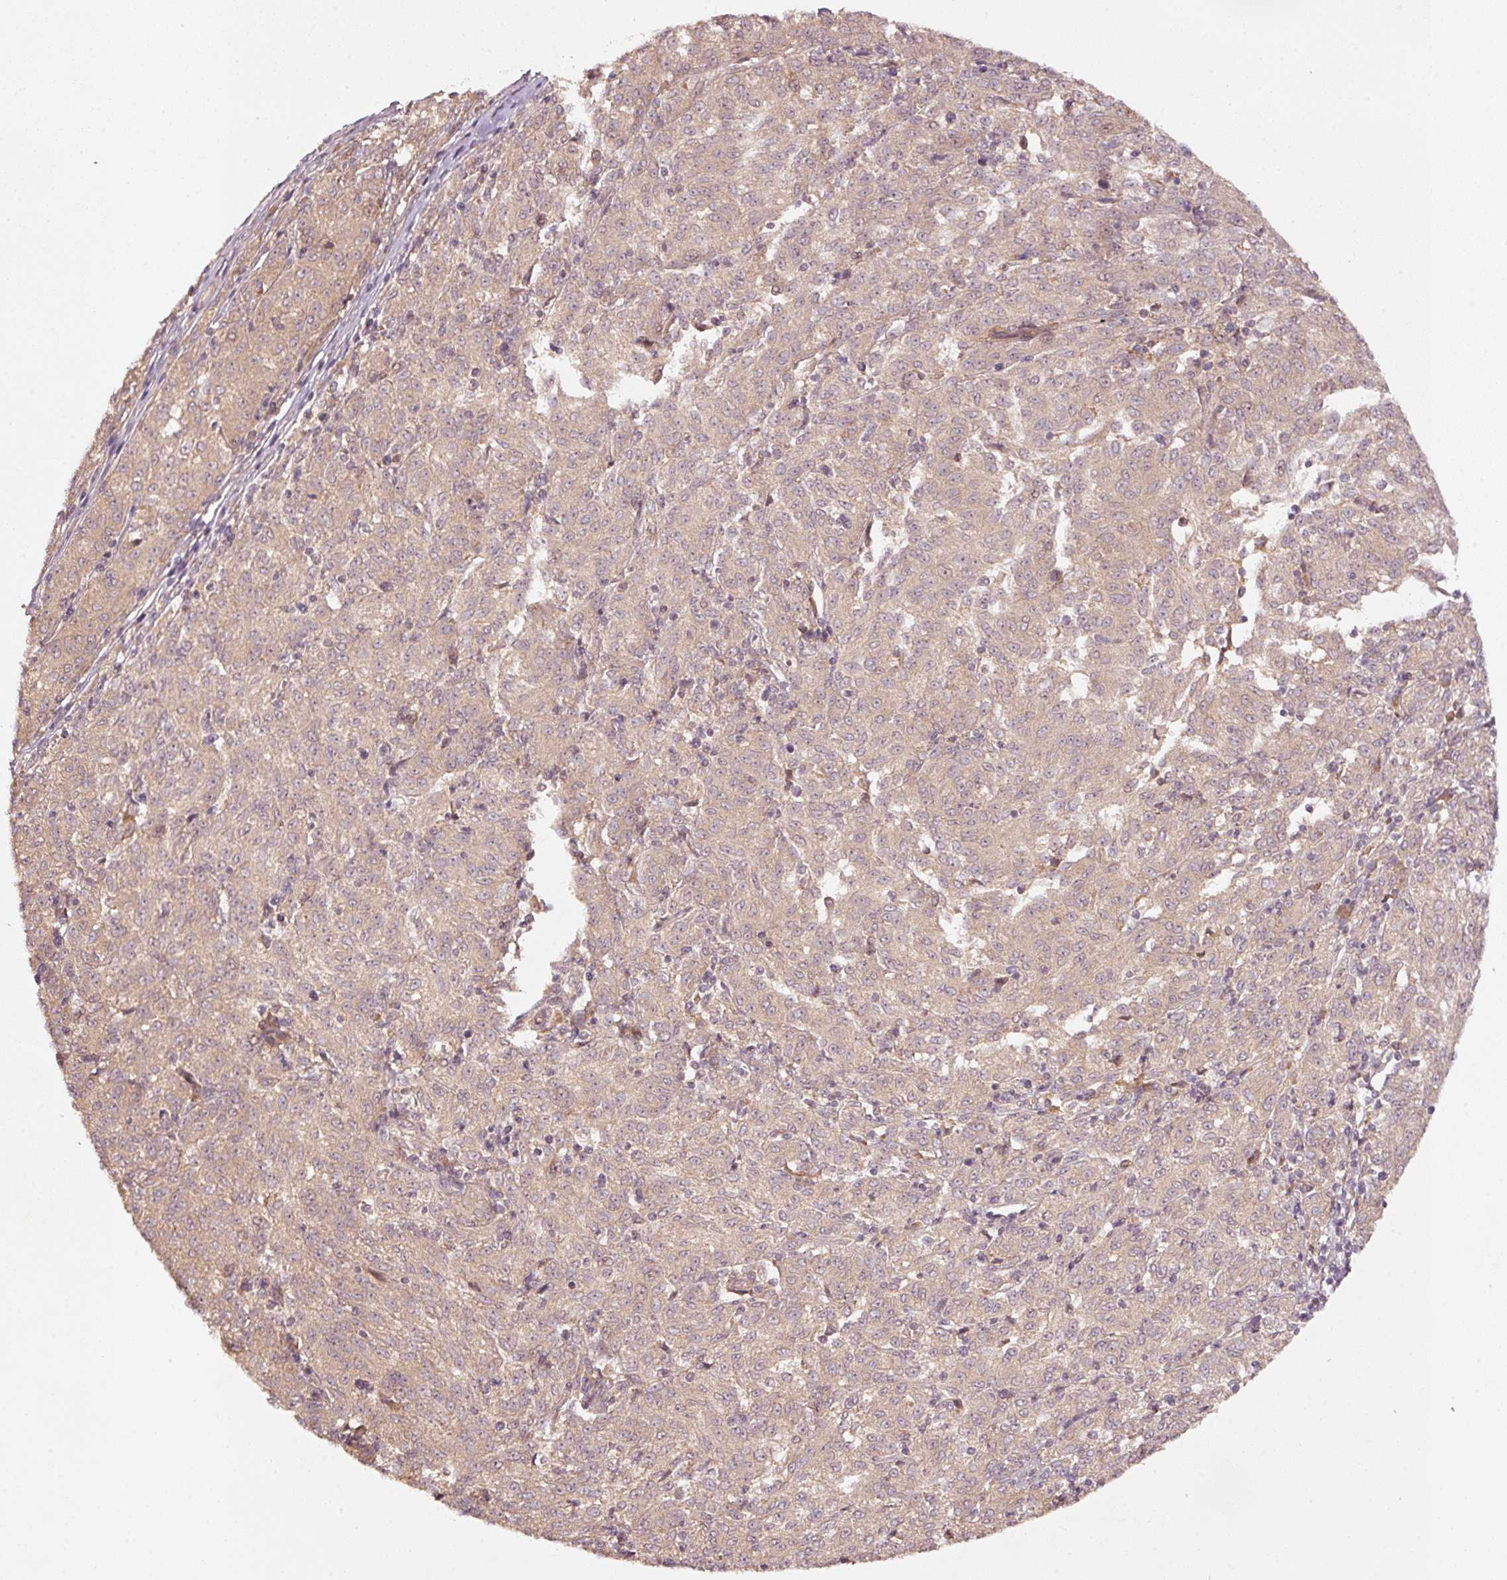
{"staining": {"intensity": "moderate", "quantity": ">75%", "location": "cytoplasmic/membranous"}, "tissue": "melanoma", "cell_type": "Tumor cells", "image_type": "cancer", "snomed": [{"axis": "morphology", "description": "Malignant melanoma, NOS"}, {"axis": "topography", "description": "Skin"}], "caption": "Moderate cytoplasmic/membranous staining is appreciated in approximately >75% of tumor cells in melanoma.", "gene": "PCDHB1", "patient": {"sex": "female", "age": 72}}